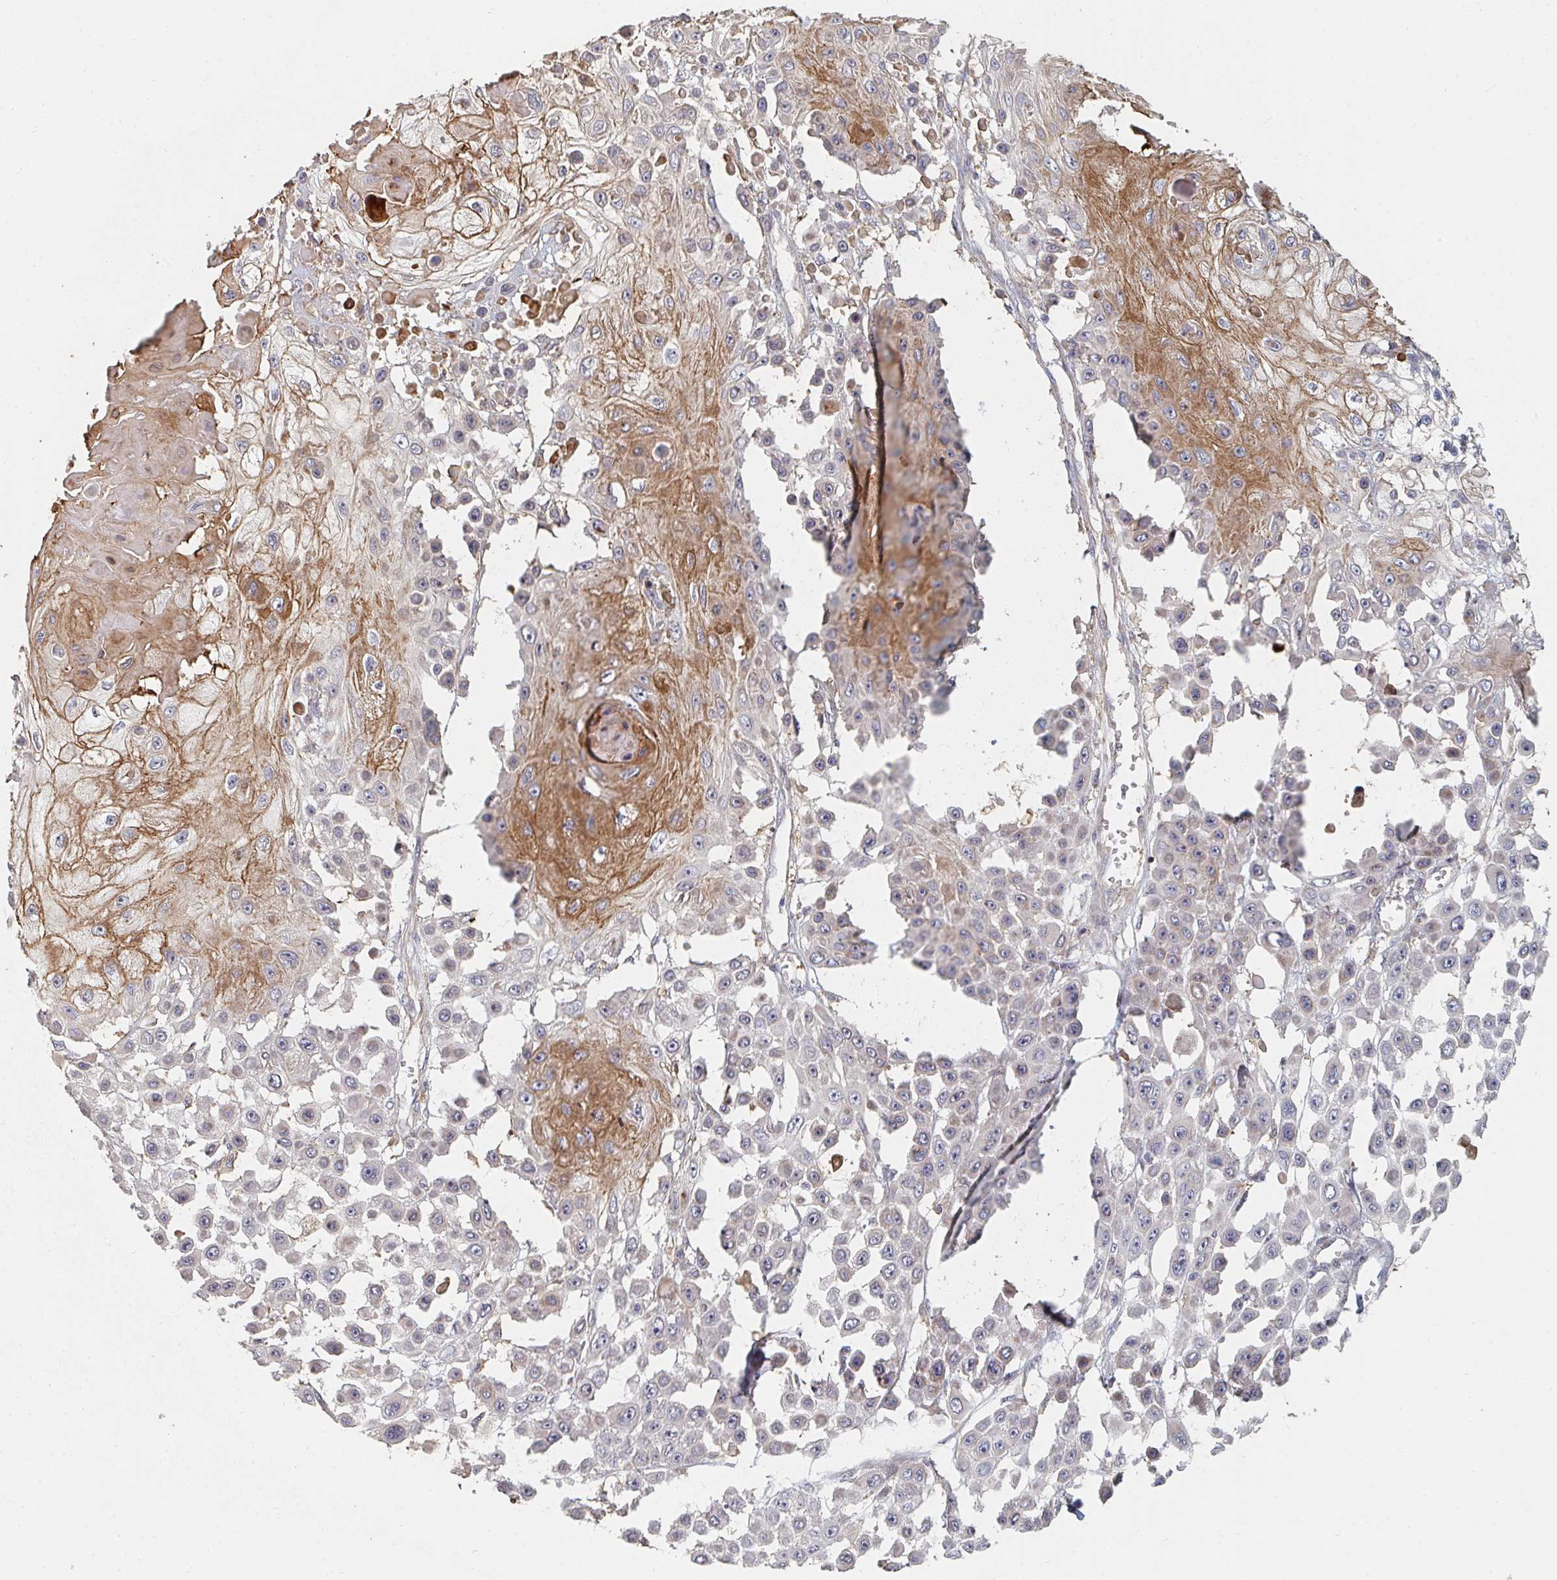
{"staining": {"intensity": "negative", "quantity": "none", "location": "none"}, "tissue": "skin cancer", "cell_type": "Tumor cells", "image_type": "cancer", "snomed": [{"axis": "morphology", "description": "Squamous cell carcinoma, NOS"}, {"axis": "topography", "description": "Skin"}], "caption": "Skin cancer was stained to show a protein in brown. There is no significant positivity in tumor cells.", "gene": "PTEN", "patient": {"sex": "male", "age": 67}}